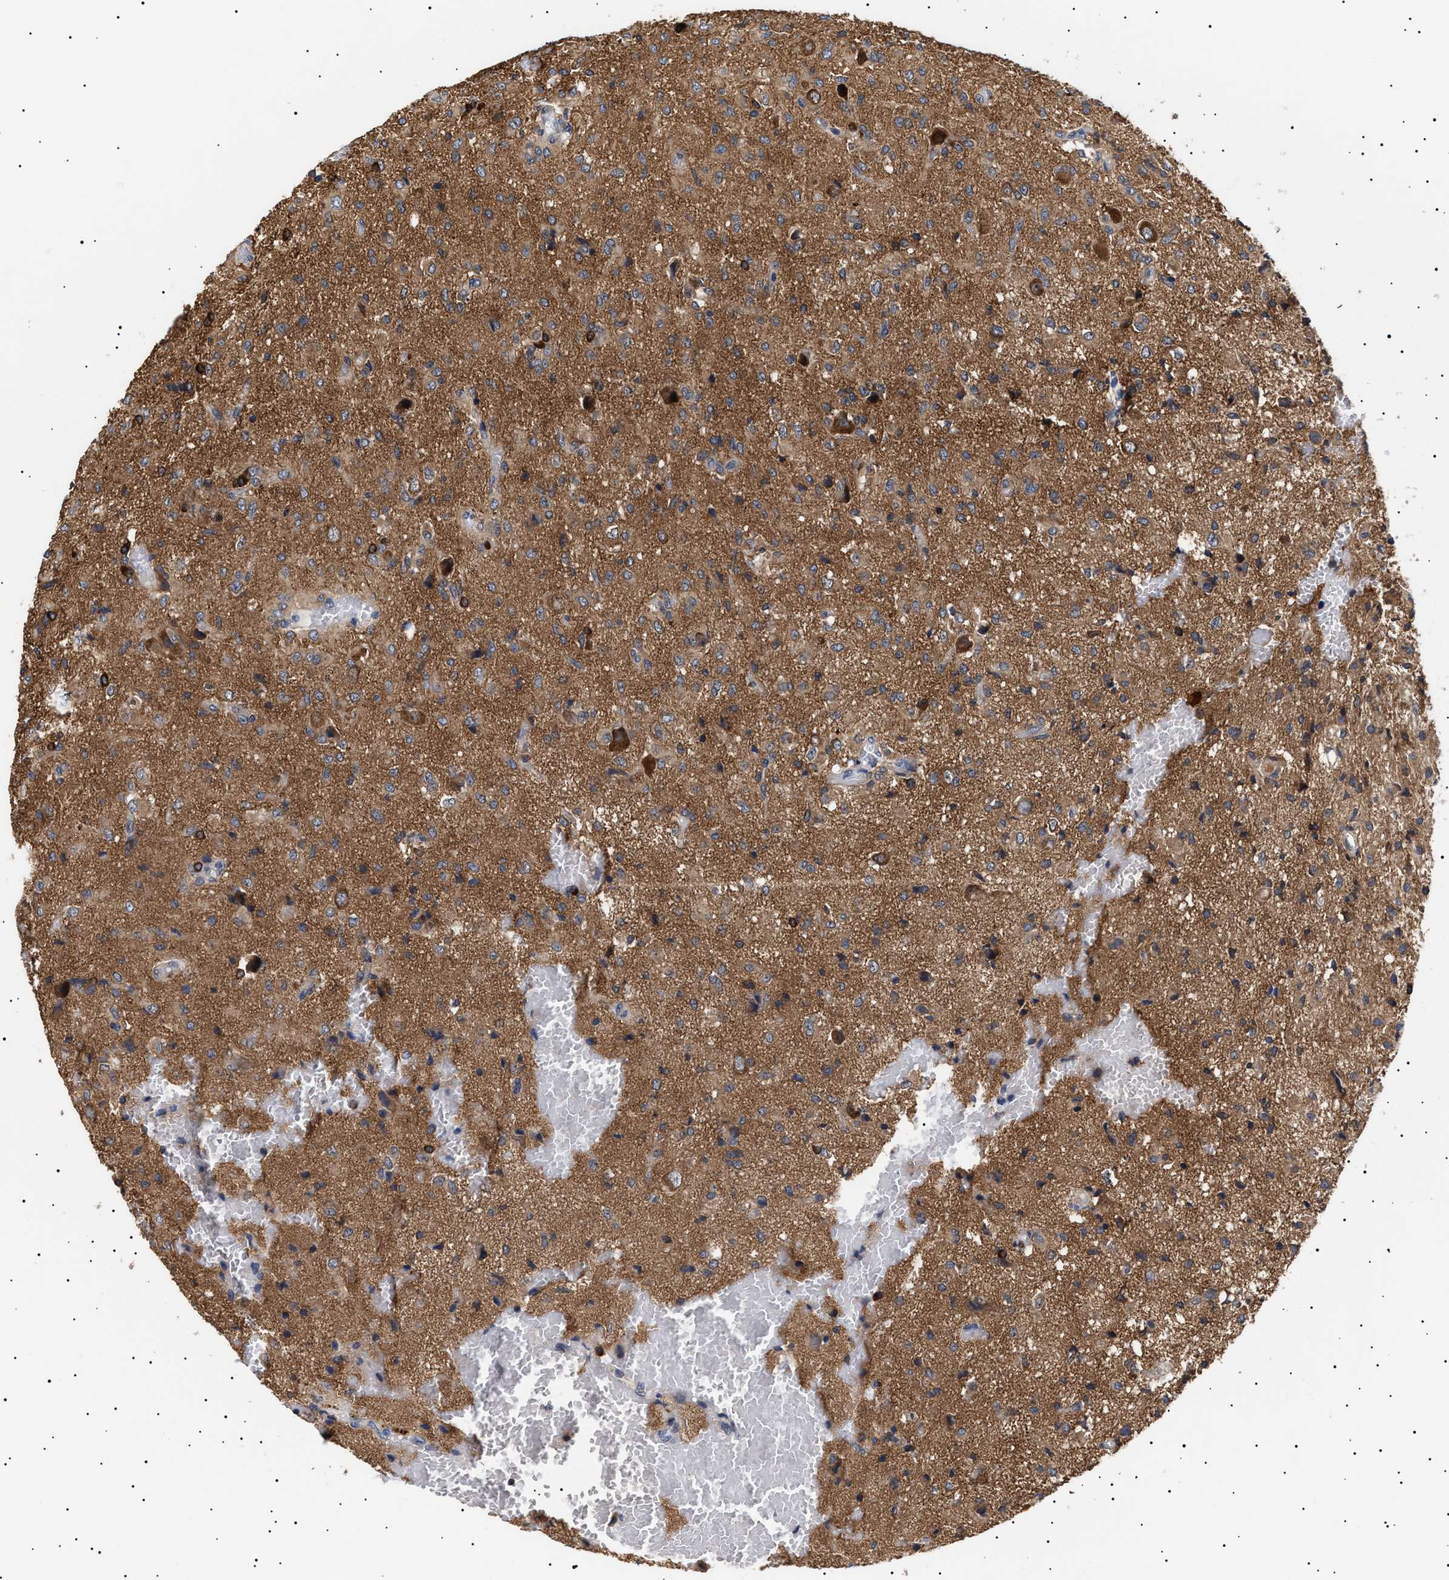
{"staining": {"intensity": "moderate", "quantity": ">75%", "location": "cytoplasmic/membranous"}, "tissue": "glioma", "cell_type": "Tumor cells", "image_type": "cancer", "snomed": [{"axis": "morphology", "description": "Glioma, malignant, High grade"}, {"axis": "topography", "description": "Brain"}], "caption": "High-magnification brightfield microscopy of glioma stained with DAB (3,3'-diaminobenzidine) (brown) and counterstained with hematoxylin (blue). tumor cells exhibit moderate cytoplasmic/membranous positivity is identified in approximately>75% of cells. (IHC, brightfield microscopy, high magnification).", "gene": "KRBA1", "patient": {"sex": "female", "age": 59}}